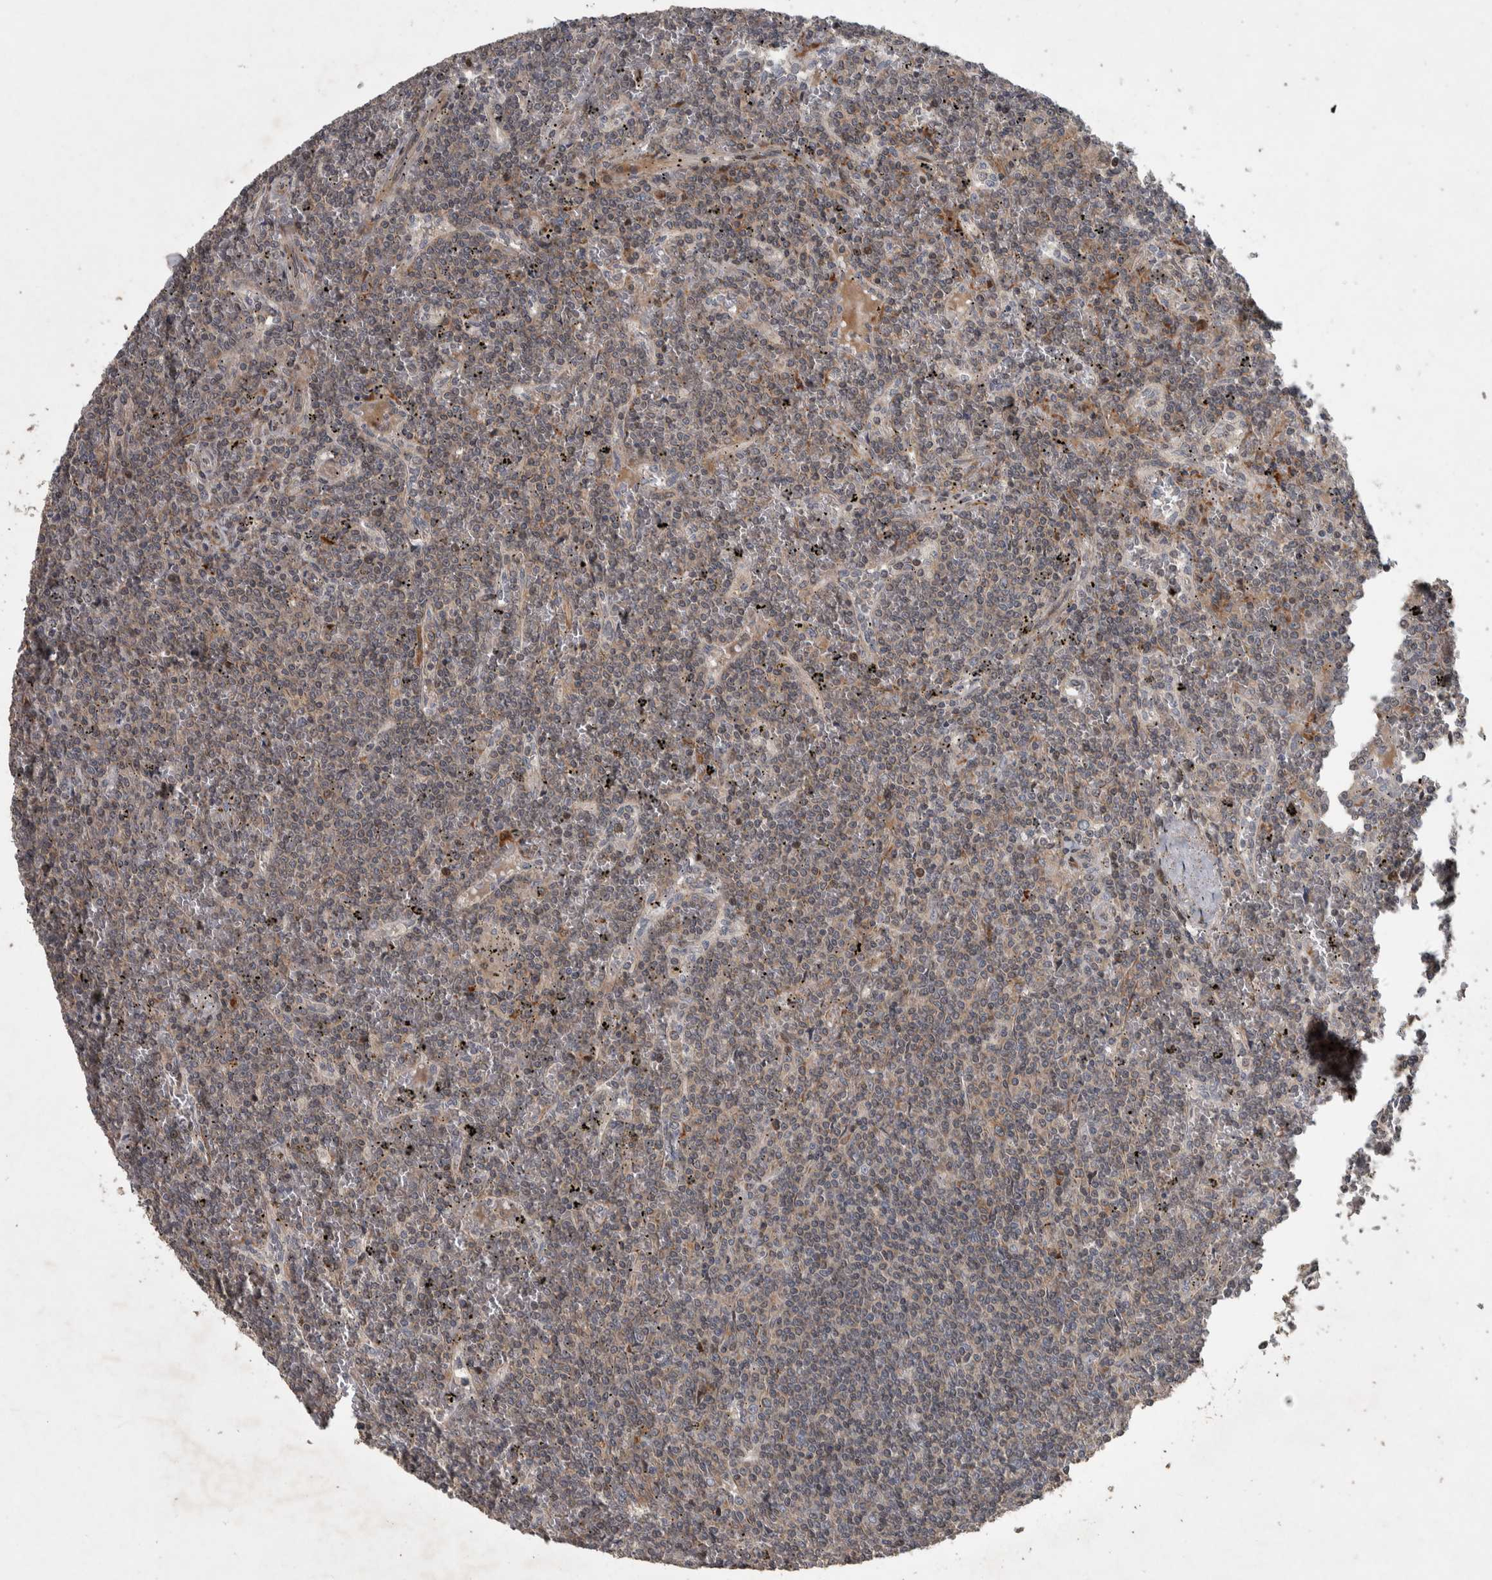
{"staining": {"intensity": "weak", "quantity": "<25%", "location": "cytoplasmic/membranous"}, "tissue": "lymphoma", "cell_type": "Tumor cells", "image_type": "cancer", "snomed": [{"axis": "morphology", "description": "Malignant lymphoma, non-Hodgkin's type, Low grade"}, {"axis": "topography", "description": "Spleen"}], "caption": "An image of lymphoma stained for a protein exhibits no brown staining in tumor cells.", "gene": "ERAL1", "patient": {"sex": "female", "age": 19}}